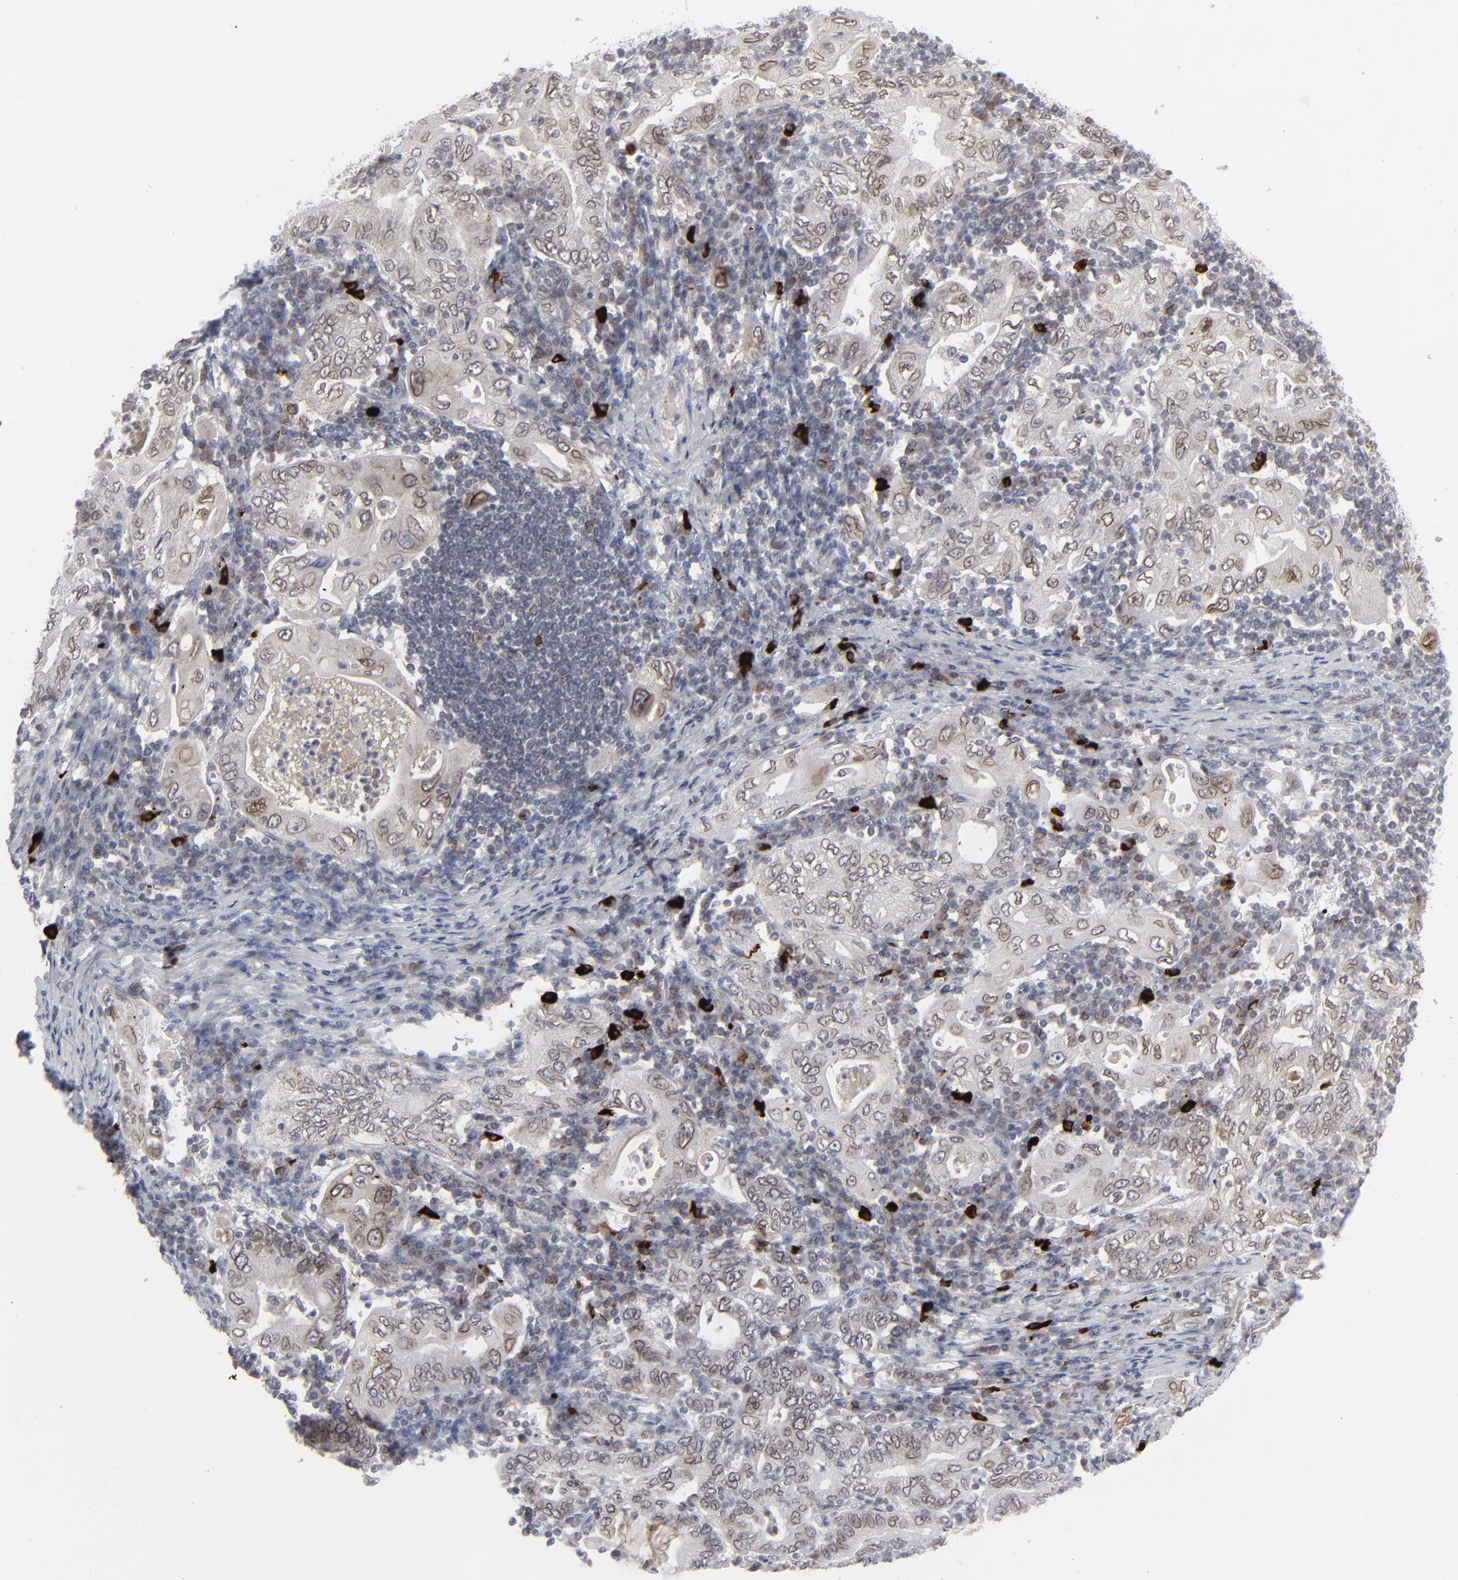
{"staining": {"intensity": "moderate", "quantity": "25%-75%", "location": "cytoplasmic/membranous,nuclear"}, "tissue": "stomach cancer", "cell_type": "Tumor cells", "image_type": "cancer", "snomed": [{"axis": "morphology", "description": "Normal tissue, NOS"}, {"axis": "morphology", "description": "Adenocarcinoma, NOS"}, {"axis": "topography", "description": "Esophagus"}, {"axis": "topography", "description": "Stomach, upper"}, {"axis": "topography", "description": "Peripheral nerve tissue"}], "caption": "Stomach cancer (adenocarcinoma) tissue displays moderate cytoplasmic/membranous and nuclear positivity in about 25%-75% of tumor cells", "gene": "NUP88", "patient": {"sex": "male", "age": 62}}